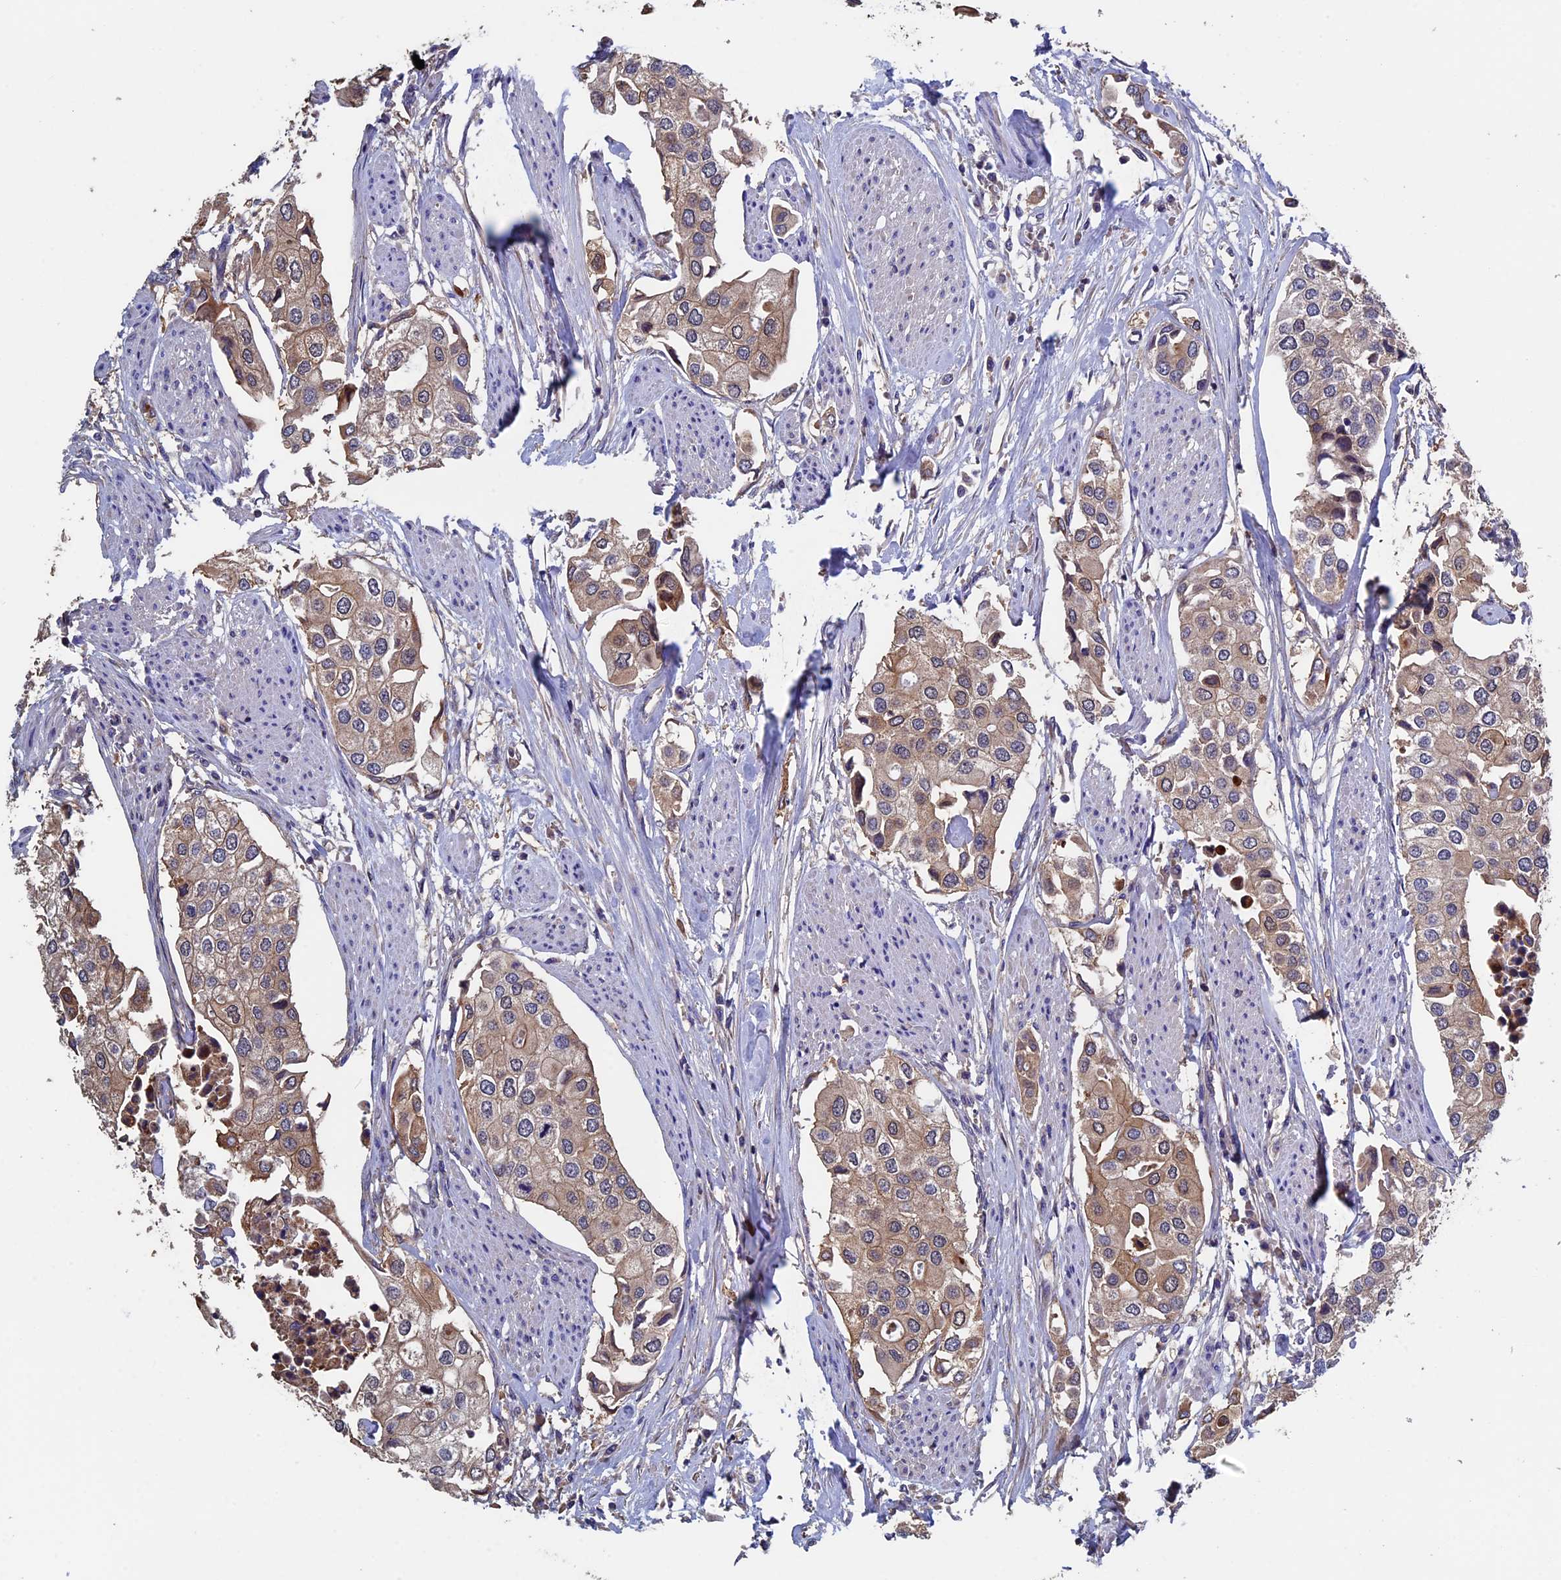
{"staining": {"intensity": "moderate", "quantity": ">75%", "location": "cytoplasmic/membranous"}, "tissue": "urothelial cancer", "cell_type": "Tumor cells", "image_type": "cancer", "snomed": [{"axis": "morphology", "description": "Urothelial carcinoma, High grade"}, {"axis": "topography", "description": "Urinary bladder"}], "caption": "This histopathology image exhibits immunohistochemistry staining of urothelial cancer, with medium moderate cytoplasmic/membranous staining in about >75% of tumor cells.", "gene": "LCMT1", "patient": {"sex": "male", "age": 64}}